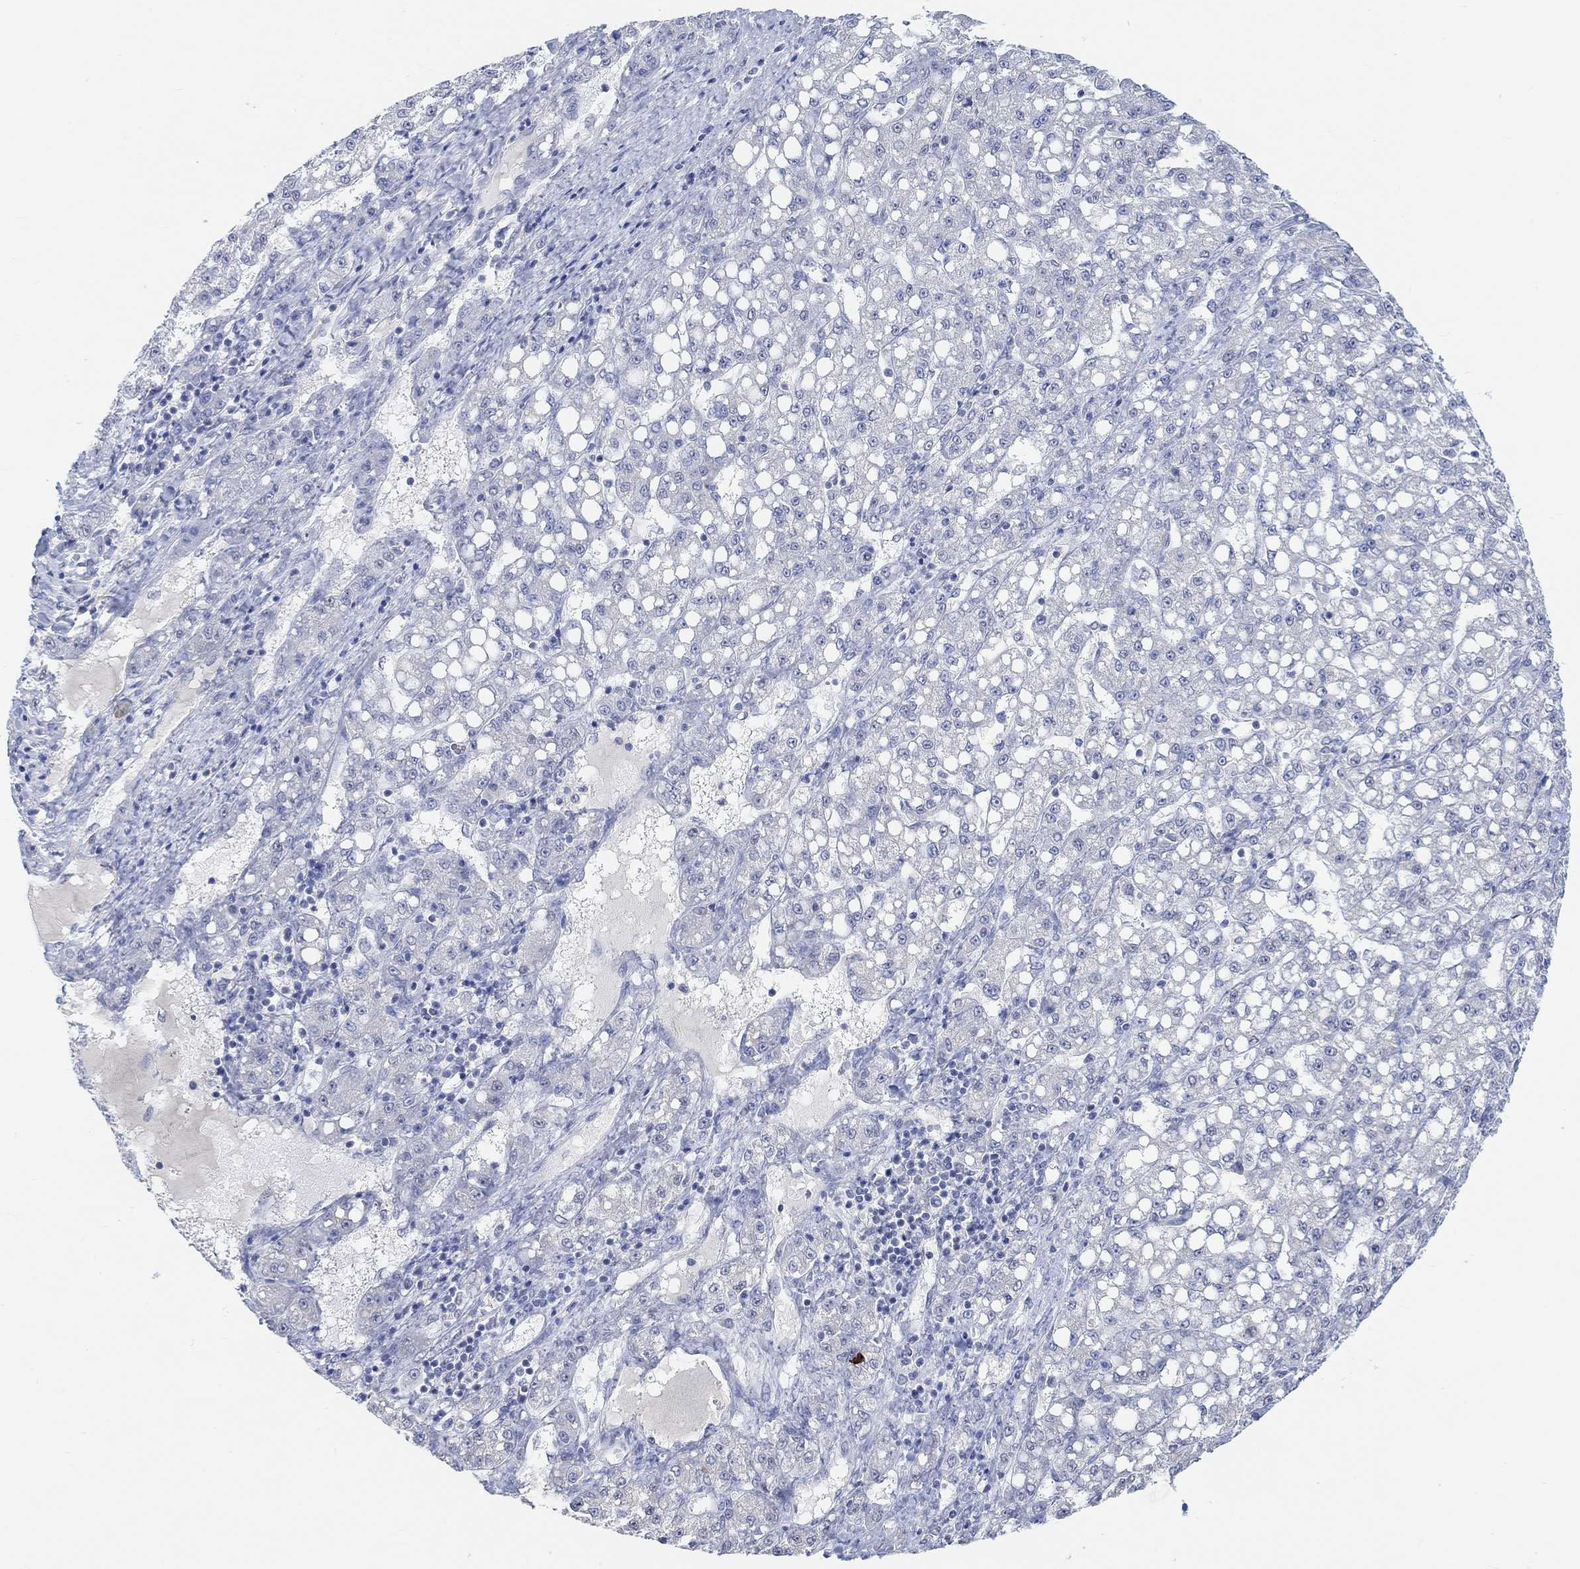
{"staining": {"intensity": "negative", "quantity": "none", "location": "none"}, "tissue": "liver cancer", "cell_type": "Tumor cells", "image_type": "cancer", "snomed": [{"axis": "morphology", "description": "Carcinoma, Hepatocellular, NOS"}, {"axis": "topography", "description": "Liver"}], "caption": "The immunohistochemistry micrograph has no significant expression in tumor cells of liver cancer (hepatocellular carcinoma) tissue. The staining is performed using DAB (3,3'-diaminobenzidine) brown chromogen with nuclei counter-stained in using hematoxylin.", "gene": "MUC1", "patient": {"sex": "female", "age": 65}}